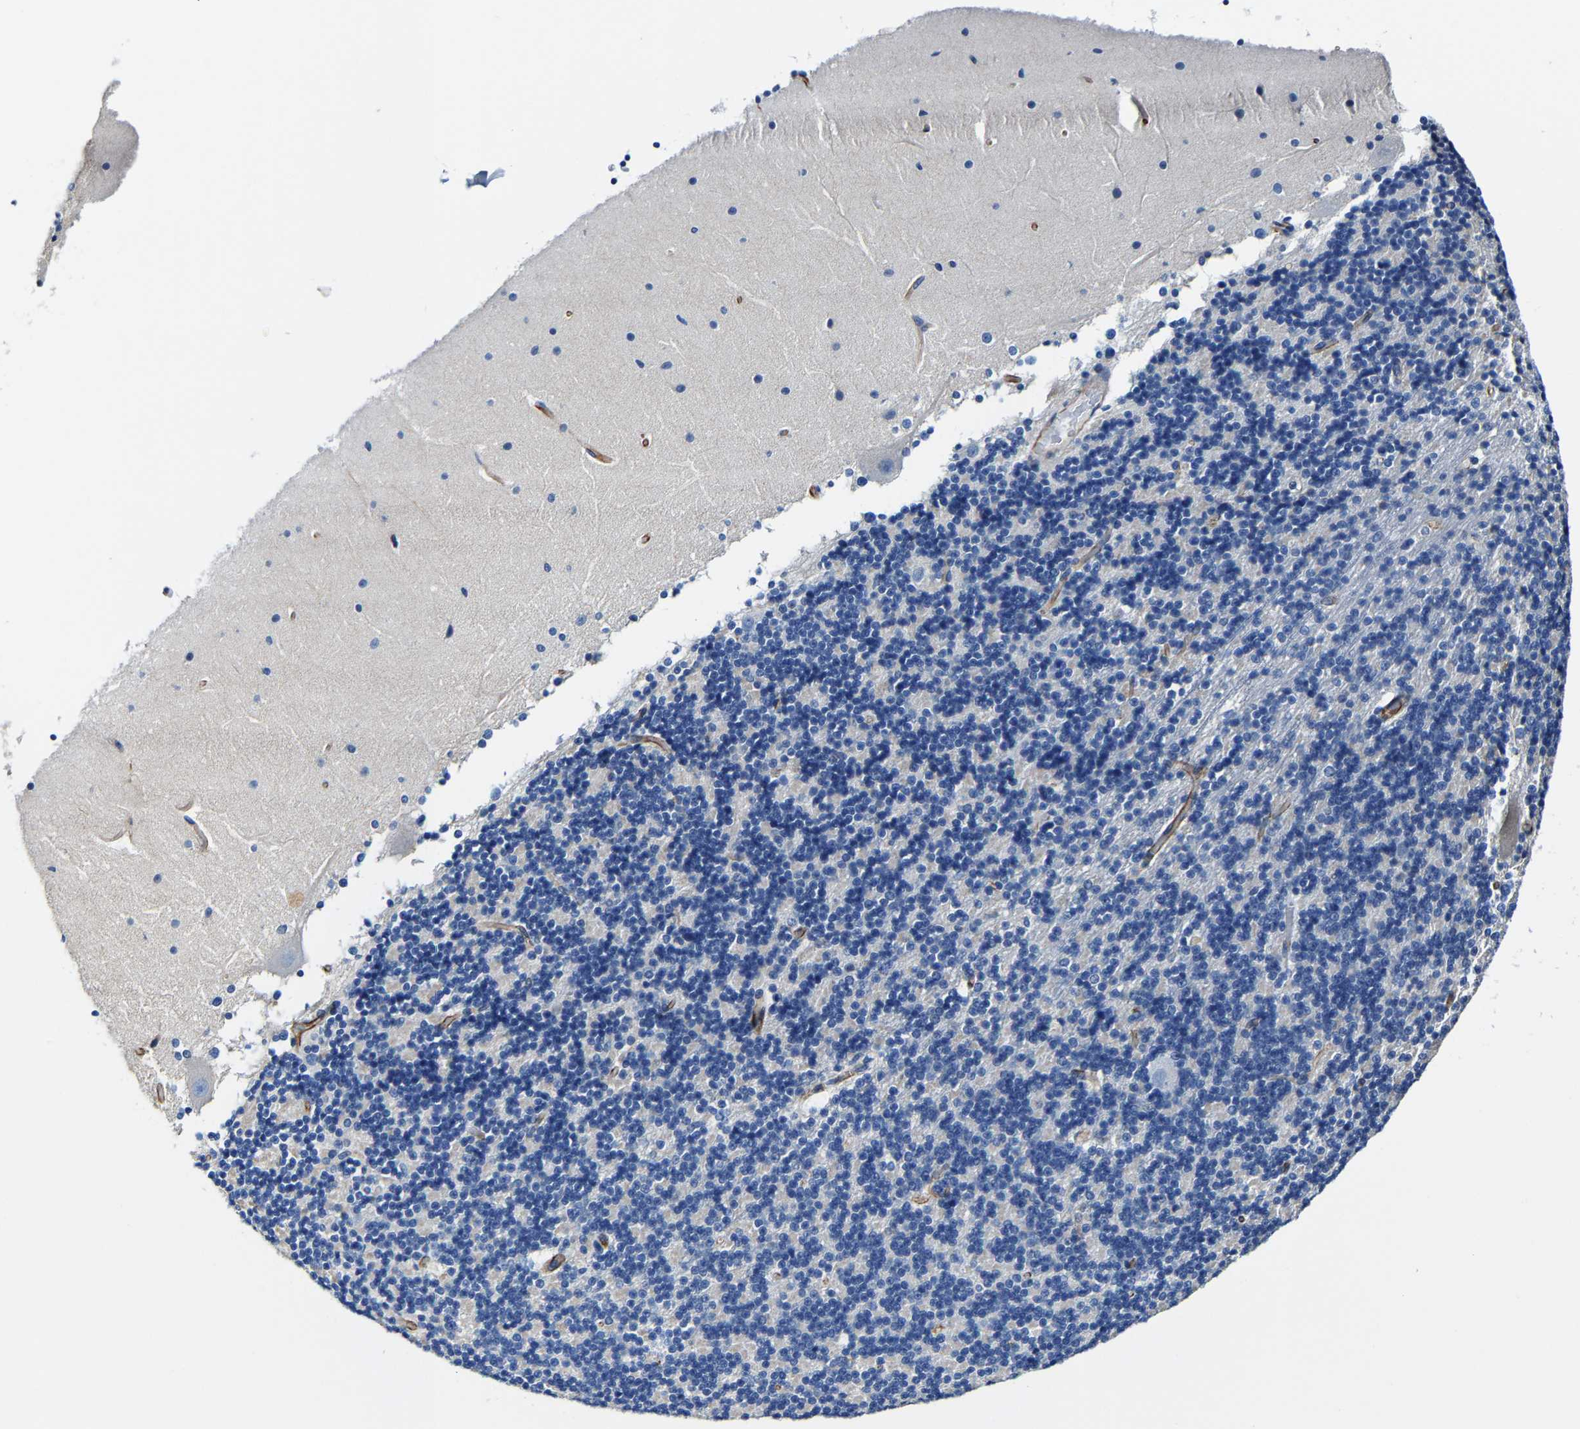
{"staining": {"intensity": "negative", "quantity": "none", "location": "none"}, "tissue": "cerebellum", "cell_type": "Cells in granular layer", "image_type": "normal", "snomed": [{"axis": "morphology", "description": "Normal tissue, NOS"}, {"axis": "topography", "description": "Cerebellum"}], "caption": "An IHC image of normal cerebellum is shown. There is no staining in cells in granular layer of cerebellum.", "gene": "MMEL1", "patient": {"sex": "female", "age": 19}}